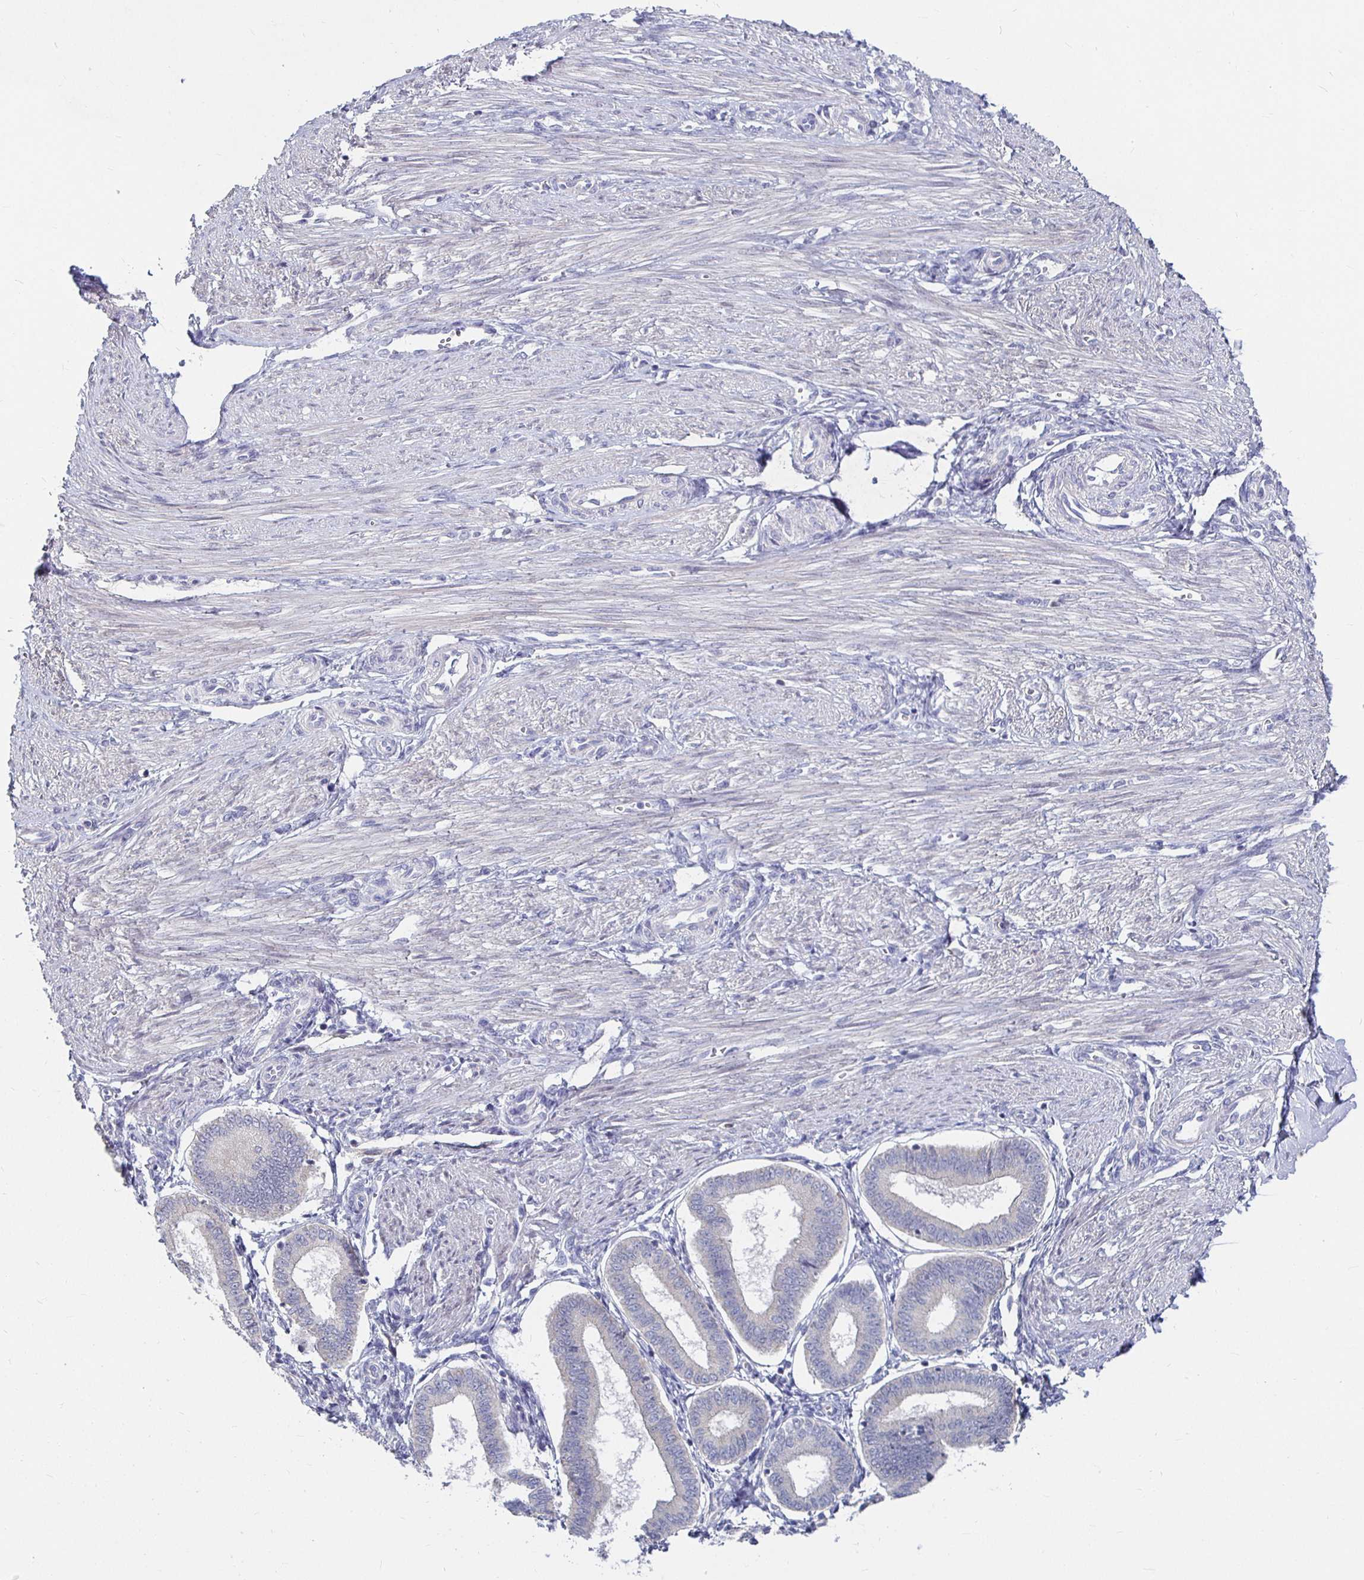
{"staining": {"intensity": "negative", "quantity": "none", "location": "none"}, "tissue": "endometrium", "cell_type": "Cells in endometrial stroma", "image_type": "normal", "snomed": [{"axis": "morphology", "description": "Normal tissue, NOS"}, {"axis": "topography", "description": "Endometrium"}], "caption": "An image of endometrium stained for a protein shows no brown staining in cells in endometrial stroma. The staining was performed using DAB (3,3'-diaminobenzidine) to visualize the protein expression in brown, while the nuclei were stained in blue with hematoxylin (Magnification: 20x).", "gene": "RNF144B", "patient": {"sex": "female", "age": 24}}